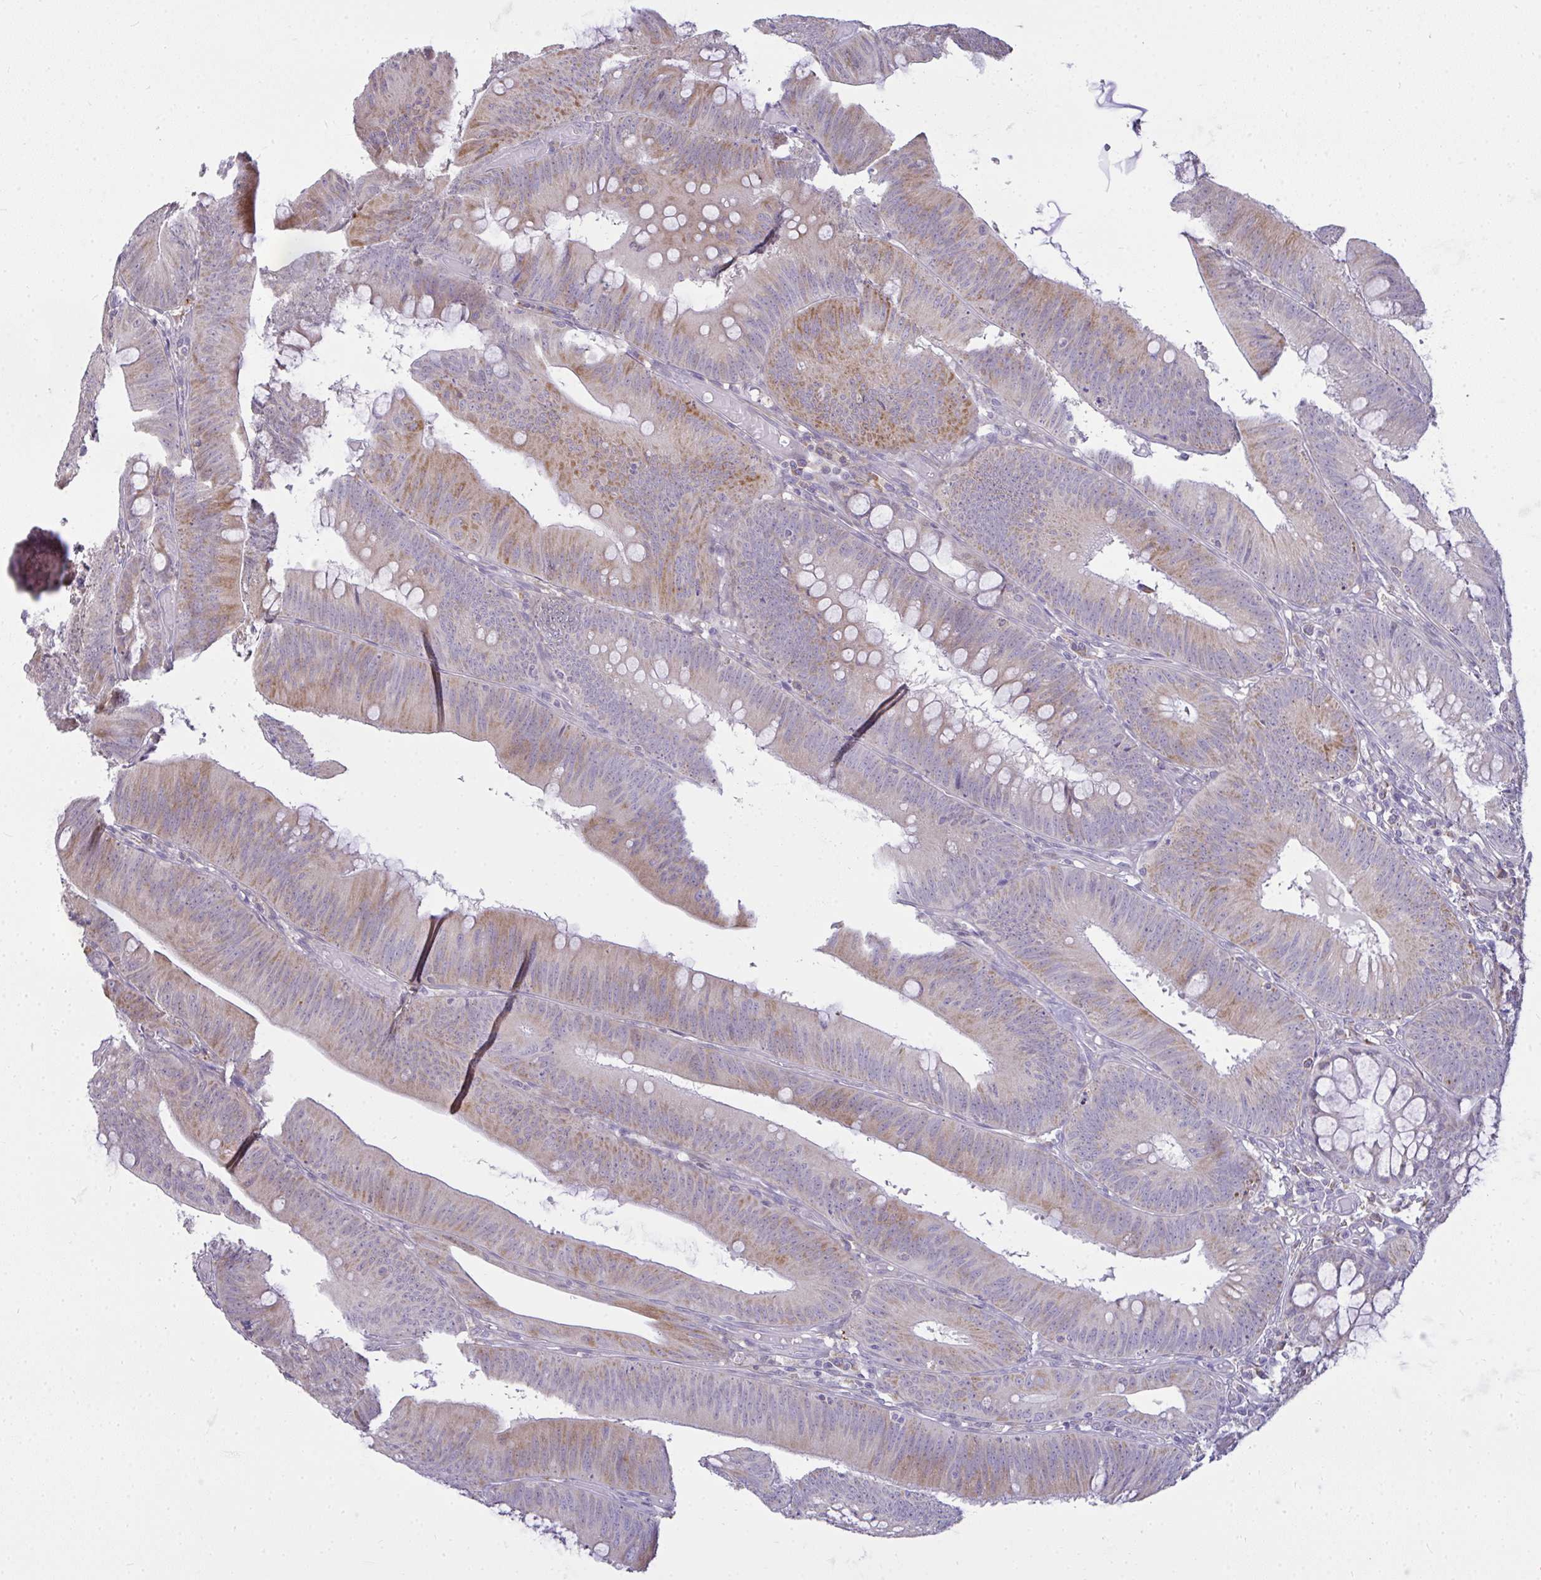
{"staining": {"intensity": "moderate", "quantity": ">75%", "location": "cytoplasmic/membranous"}, "tissue": "colorectal cancer", "cell_type": "Tumor cells", "image_type": "cancer", "snomed": [{"axis": "morphology", "description": "Adenocarcinoma, NOS"}, {"axis": "topography", "description": "Colon"}], "caption": "Human colorectal cancer stained with a protein marker shows moderate staining in tumor cells.", "gene": "SRRM4", "patient": {"sex": "male", "age": 84}}